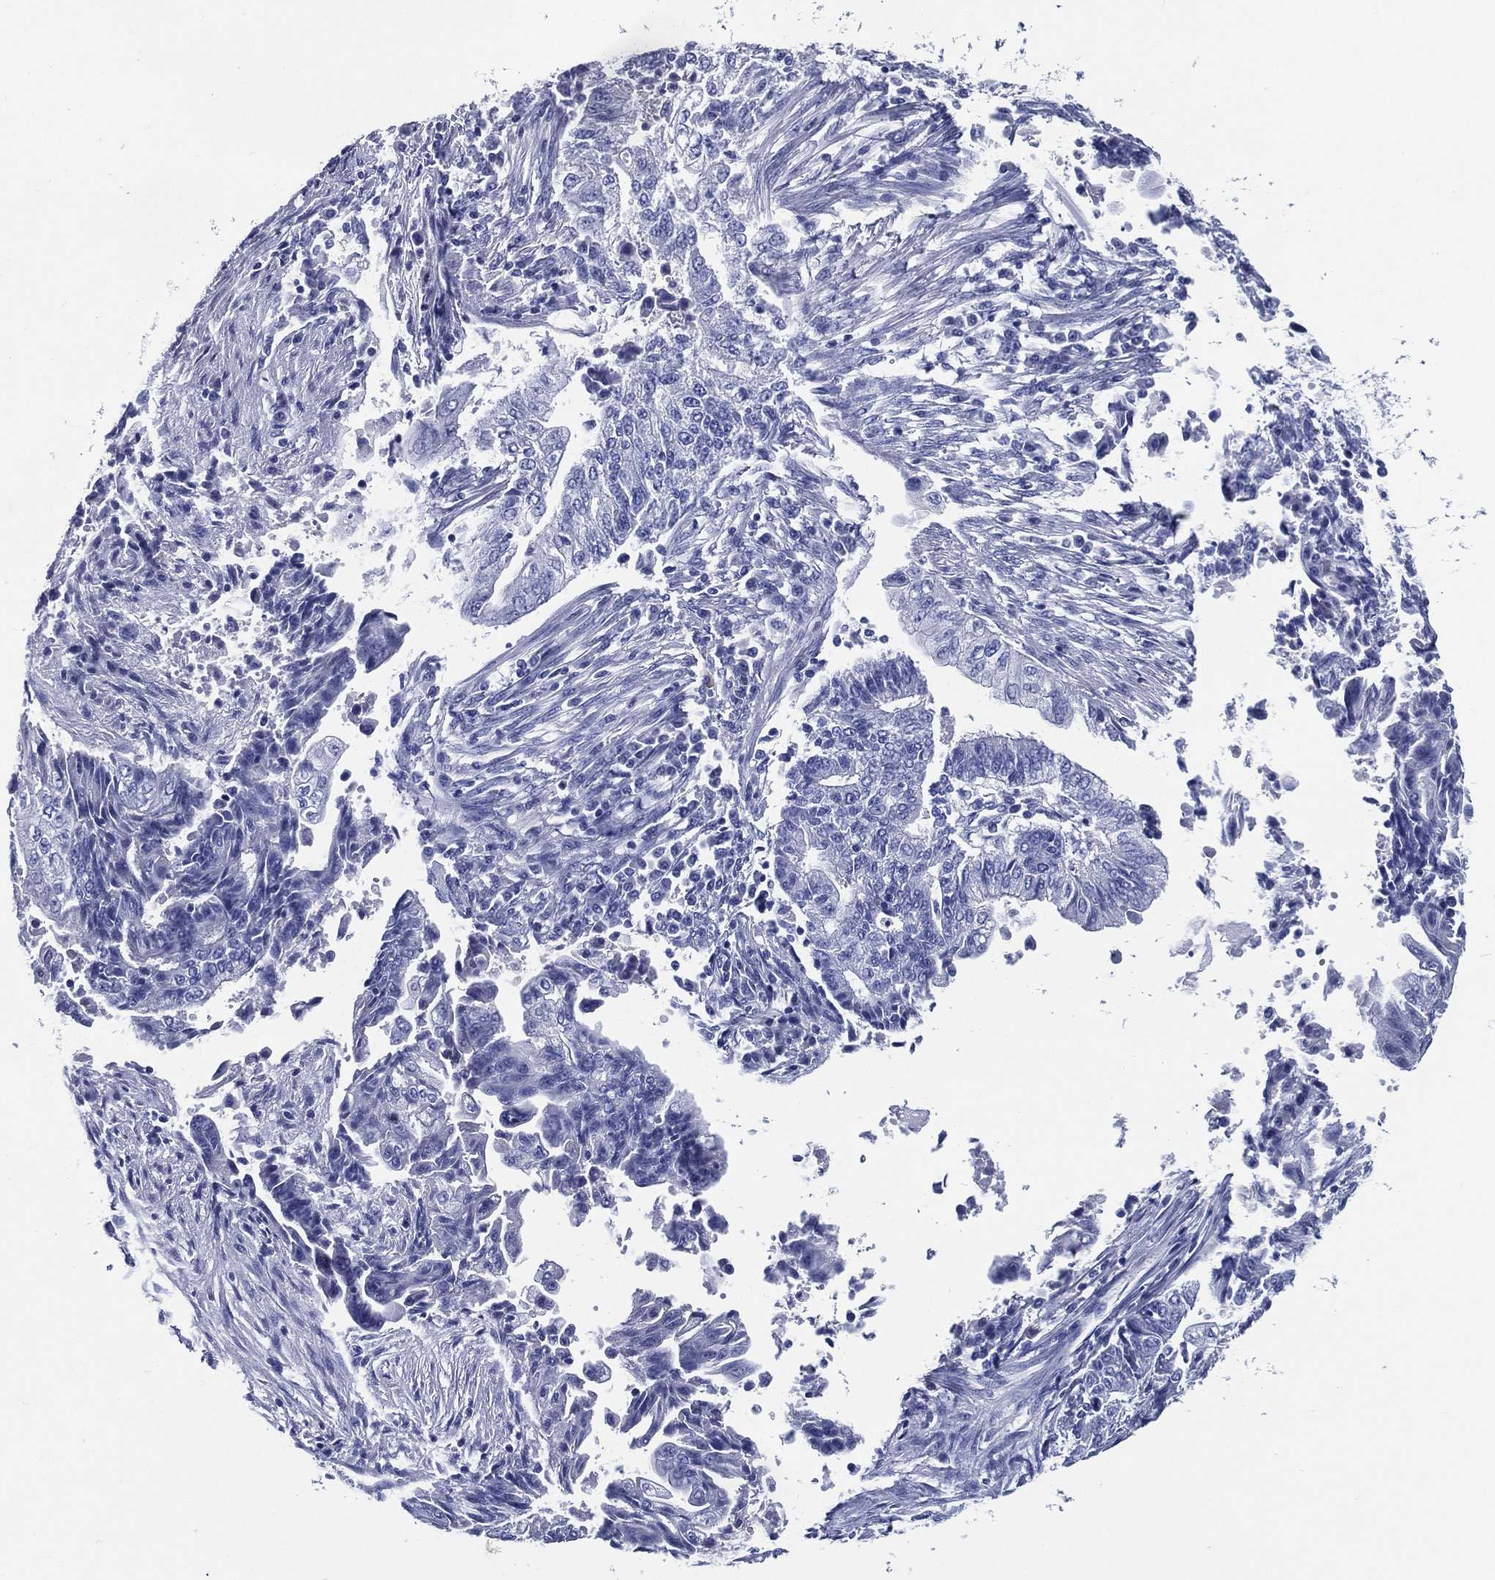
{"staining": {"intensity": "negative", "quantity": "none", "location": "none"}, "tissue": "endometrial cancer", "cell_type": "Tumor cells", "image_type": "cancer", "snomed": [{"axis": "morphology", "description": "Adenocarcinoma, NOS"}, {"axis": "topography", "description": "Uterus"}, {"axis": "topography", "description": "Endometrium"}], "caption": "The image shows no significant expression in tumor cells of endometrial cancer (adenocarcinoma).", "gene": "ACE2", "patient": {"sex": "female", "age": 54}}